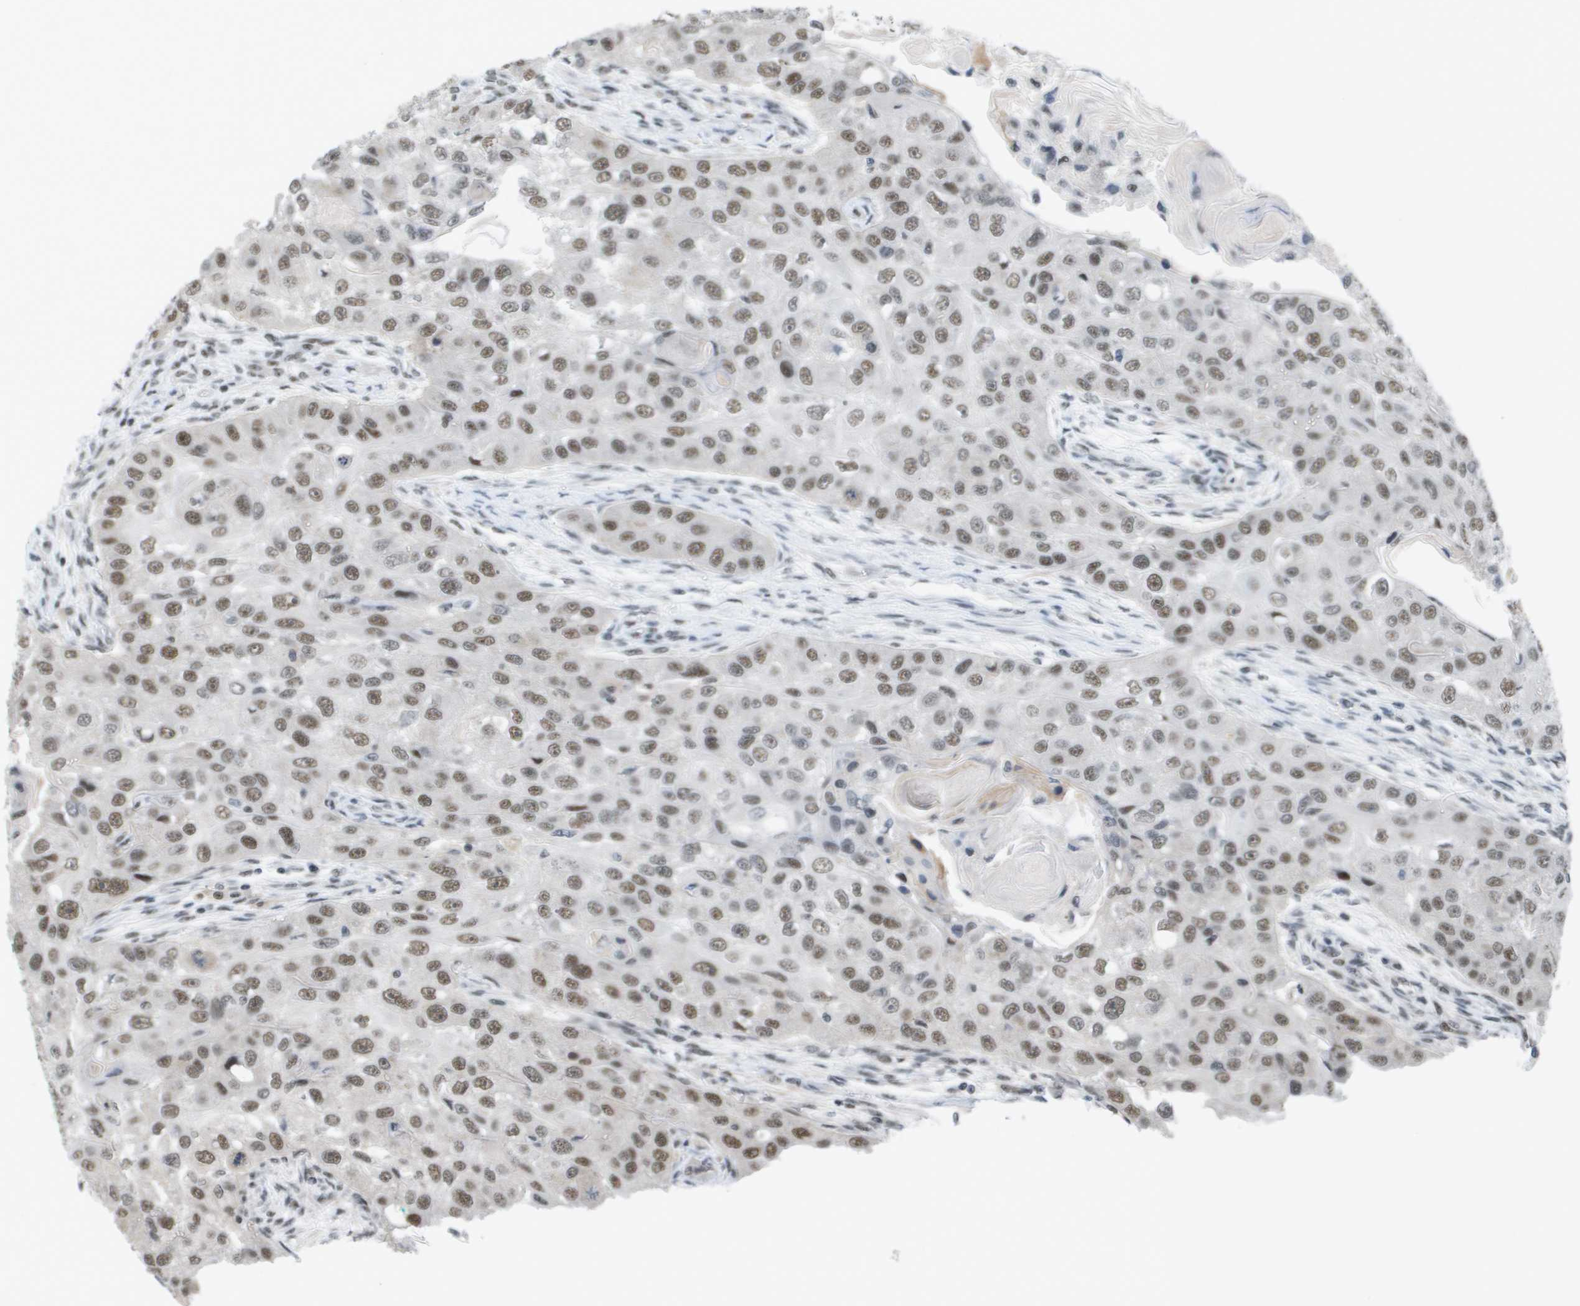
{"staining": {"intensity": "weak", "quantity": ">75%", "location": "nuclear"}, "tissue": "head and neck cancer", "cell_type": "Tumor cells", "image_type": "cancer", "snomed": [{"axis": "morphology", "description": "Normal tissue, NOS"}, {"axis": "morphology", "description": "Squamous cell carcinoma, NOS"}, {"axis": "topography", "description": "Skeletal muscle"}, {"axis": "topography", "description": "Head-Neck"}], "caption": "The photomicrograph displays a brown stain indicating the presence of a protein in the nuclear of tumor cells in head and neck squamous cell carcinoma.", "gene": "ISY1", "patient": {"sex": "male", "age": 51}}